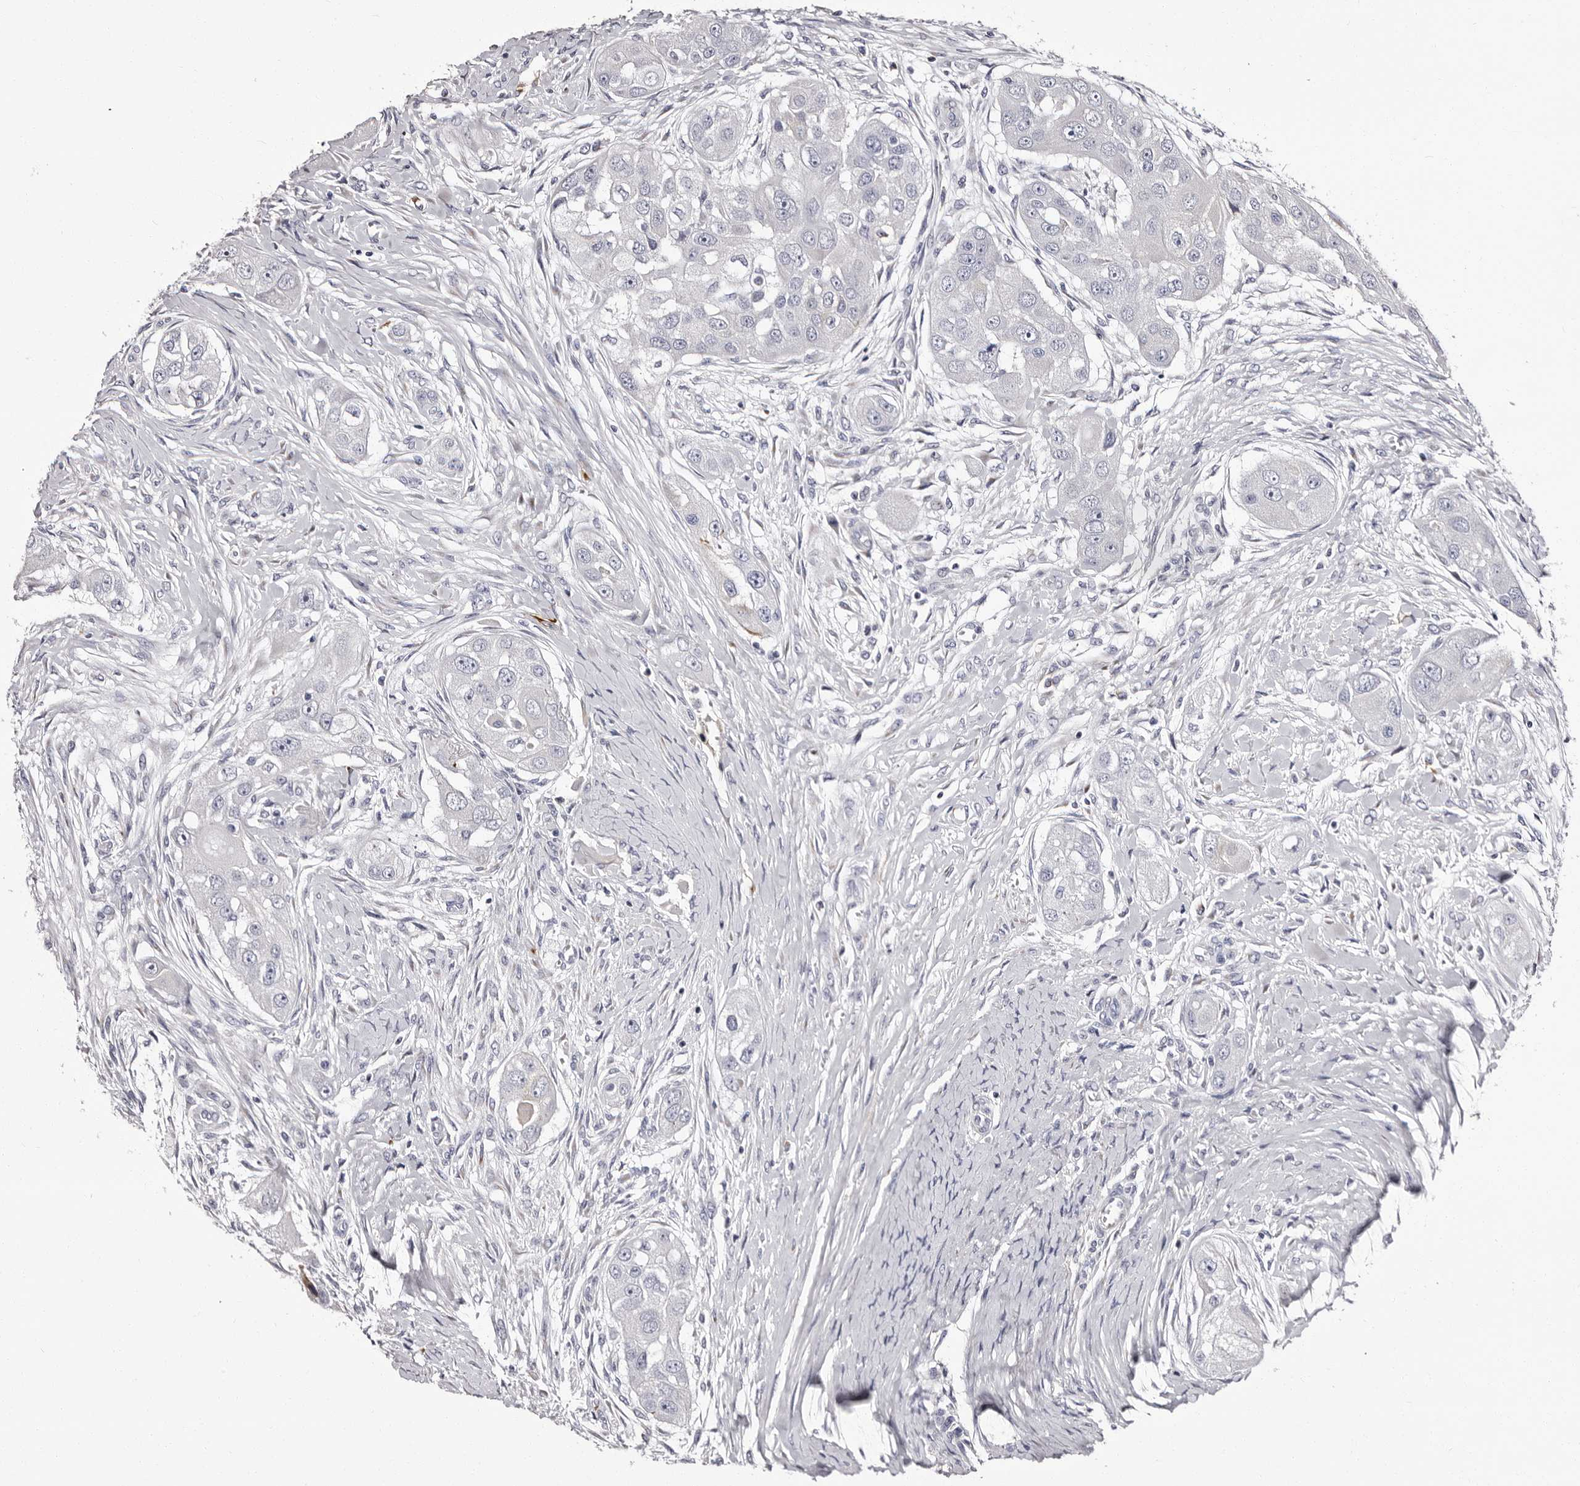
{"staining": {"intensity": "negative", "quantity": "none", "location": "none"}, "tissue": "head and neck cancer", "cell_type": "Tumor cells", "image_type": "cancer", "snomed": [{"axis": "morphology", "description": "Normal tissue, NOS"}, {"axis": "morphology", "description": "Squamous cell carcinoma, NOS"}, {"axis": "topography", "description": "Skeletal muscle"}, {"axis": "topography", "description": "Head-Neck"}], "caption": "There is no significant positivity in tumor cells of head and neck cancer (squamous cell carcinoma). (Stains: DAB (3,3'-diaminobenzidine) IHC with hematoxylin counter stain, Microscopy: brightfield microscopy at high magnification).", "gene": "AUNIP", "patient": {"sex": "male", "age": 51}}